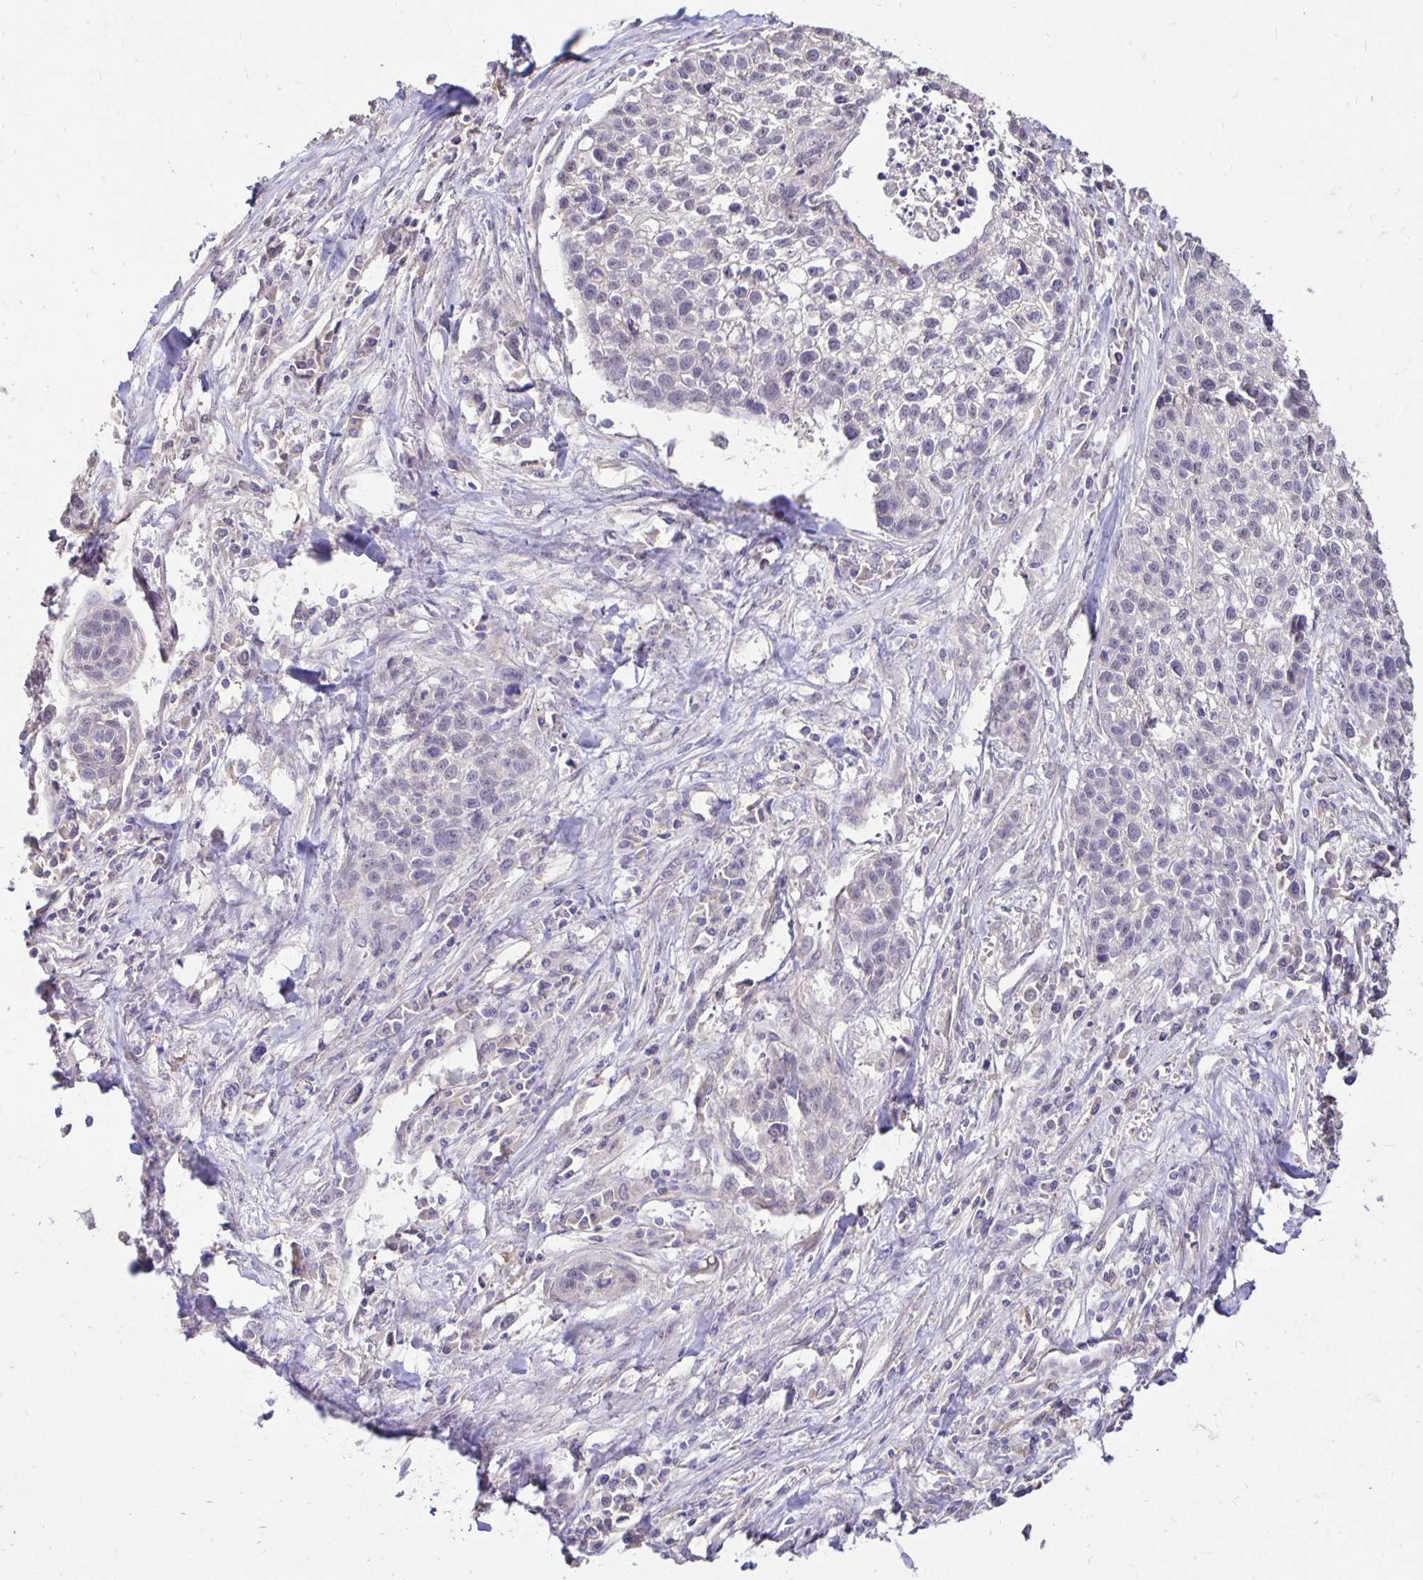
{"staining": {"intensity": "negative", "quantity": "none", "location": "none"}, "tissue": "lung cancer", "cell_type": "Tumor cells", "image_type": "cancer", "snomed": [{"axis": "morphology", "description": "Squamous cell carcinoma, NOS"}, {"axis": "topography", "description": "Lung"}], "caption": "An image of human lung cancer (squamous cell carcinoma) is negative for staining in tumor cells. The staining is performed using DAB brown chromogen with nuclei counter-stained in using hematoxylin.", "gene": "PNPLA3", "patient": {"sex": "male", "age": 74}}